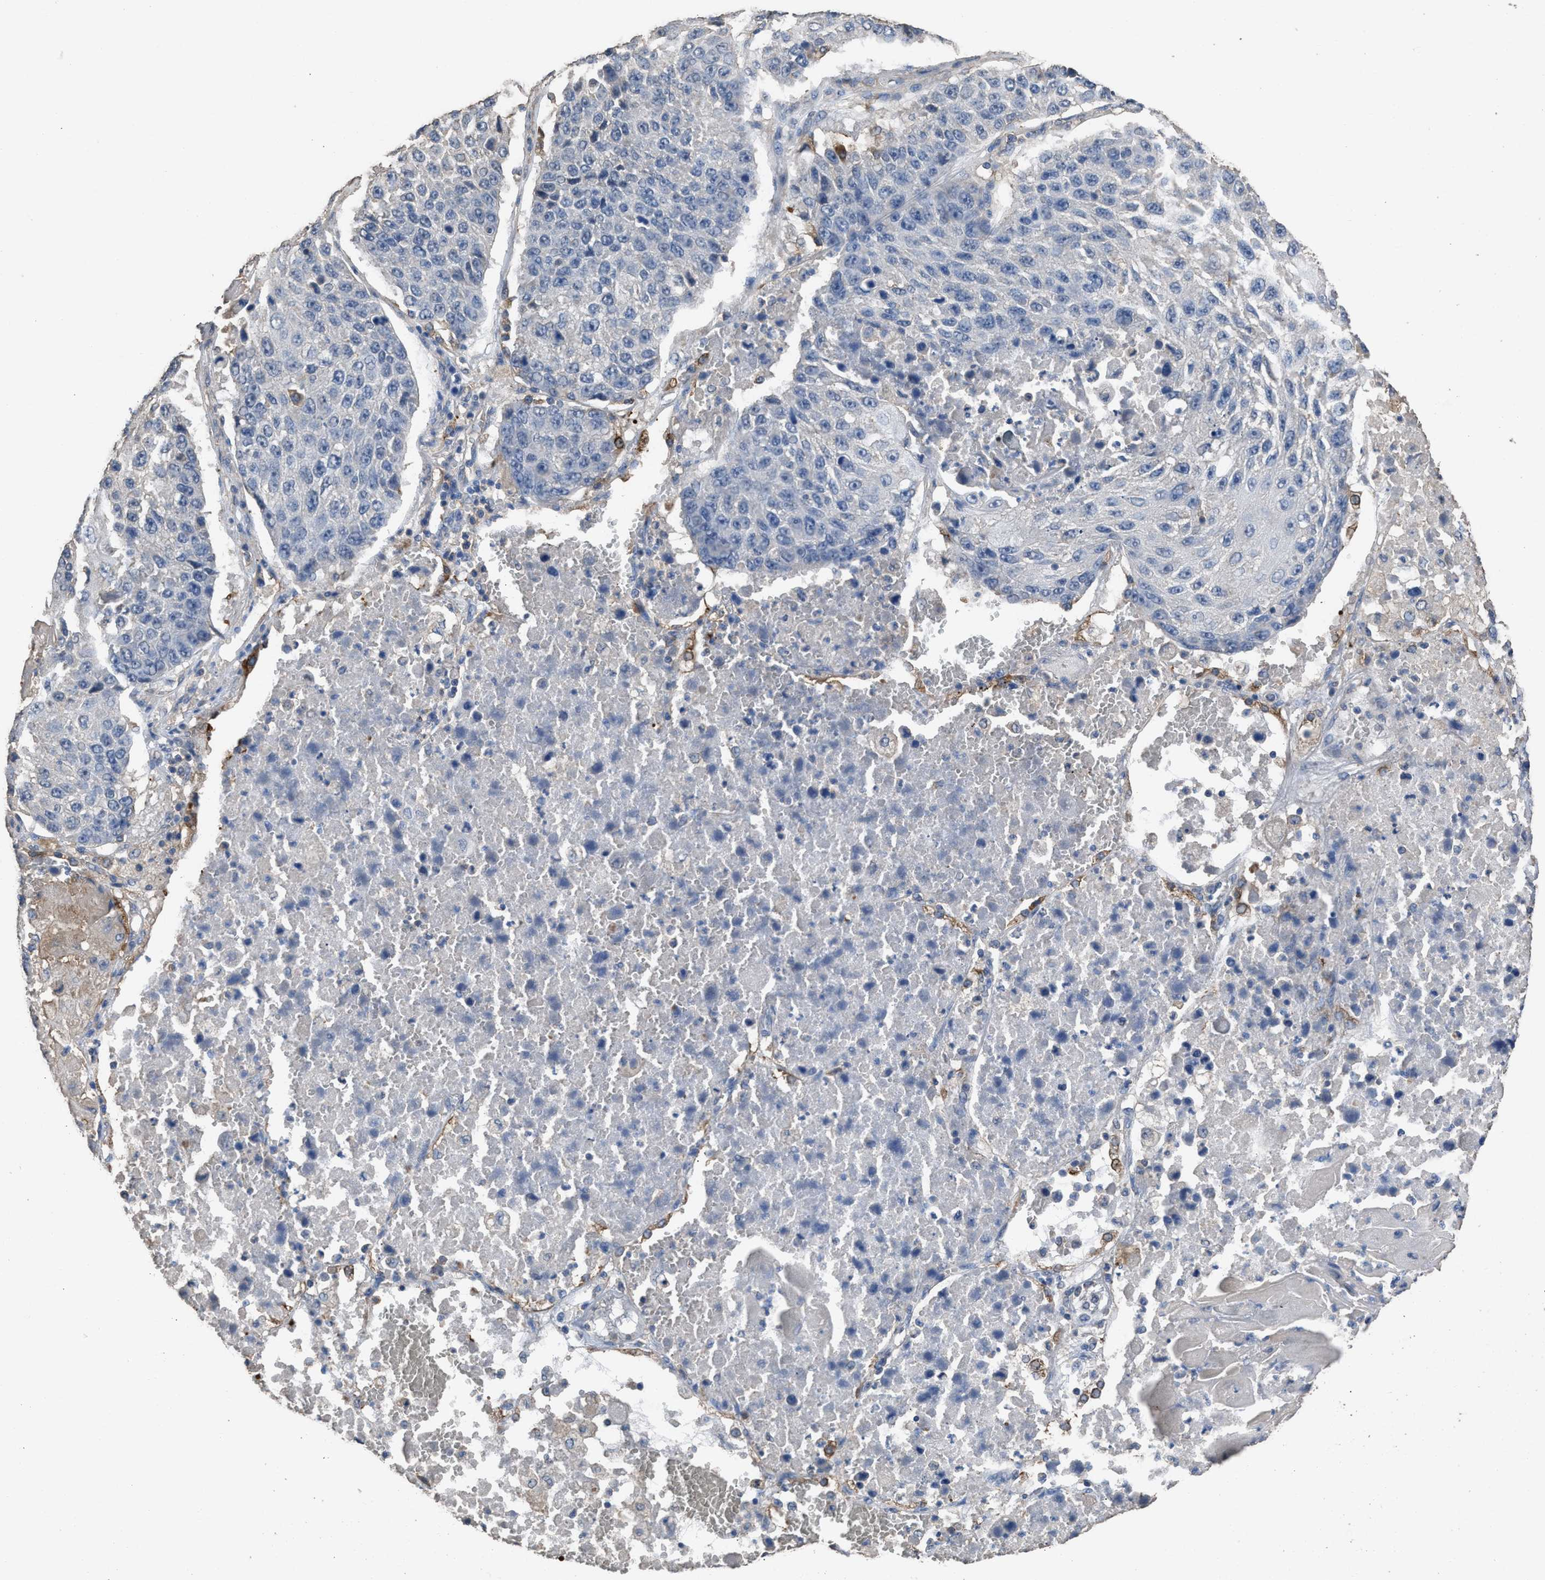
{"staining": {"intensity": "negative", "quantity": "none", "location": "none"}, "tissue": "lung cancer", "cell_type": "Tumor cells", "image_type": "cancer", "snomed": [{"axis": "morphology", "description": "Squamous cell carcinoma, NOS"}, {"axis": "topography", "description": "Lung"}], "caption": "This is a photomicrograph of immunohistochemistry staining of lung squamous cell carcinoma, which shows no expression in tumor cells. (DAB IHC with hematoxylin counter stain).", "gene": "ITSN1", "patient": {"sex": "male", "age": 61}}